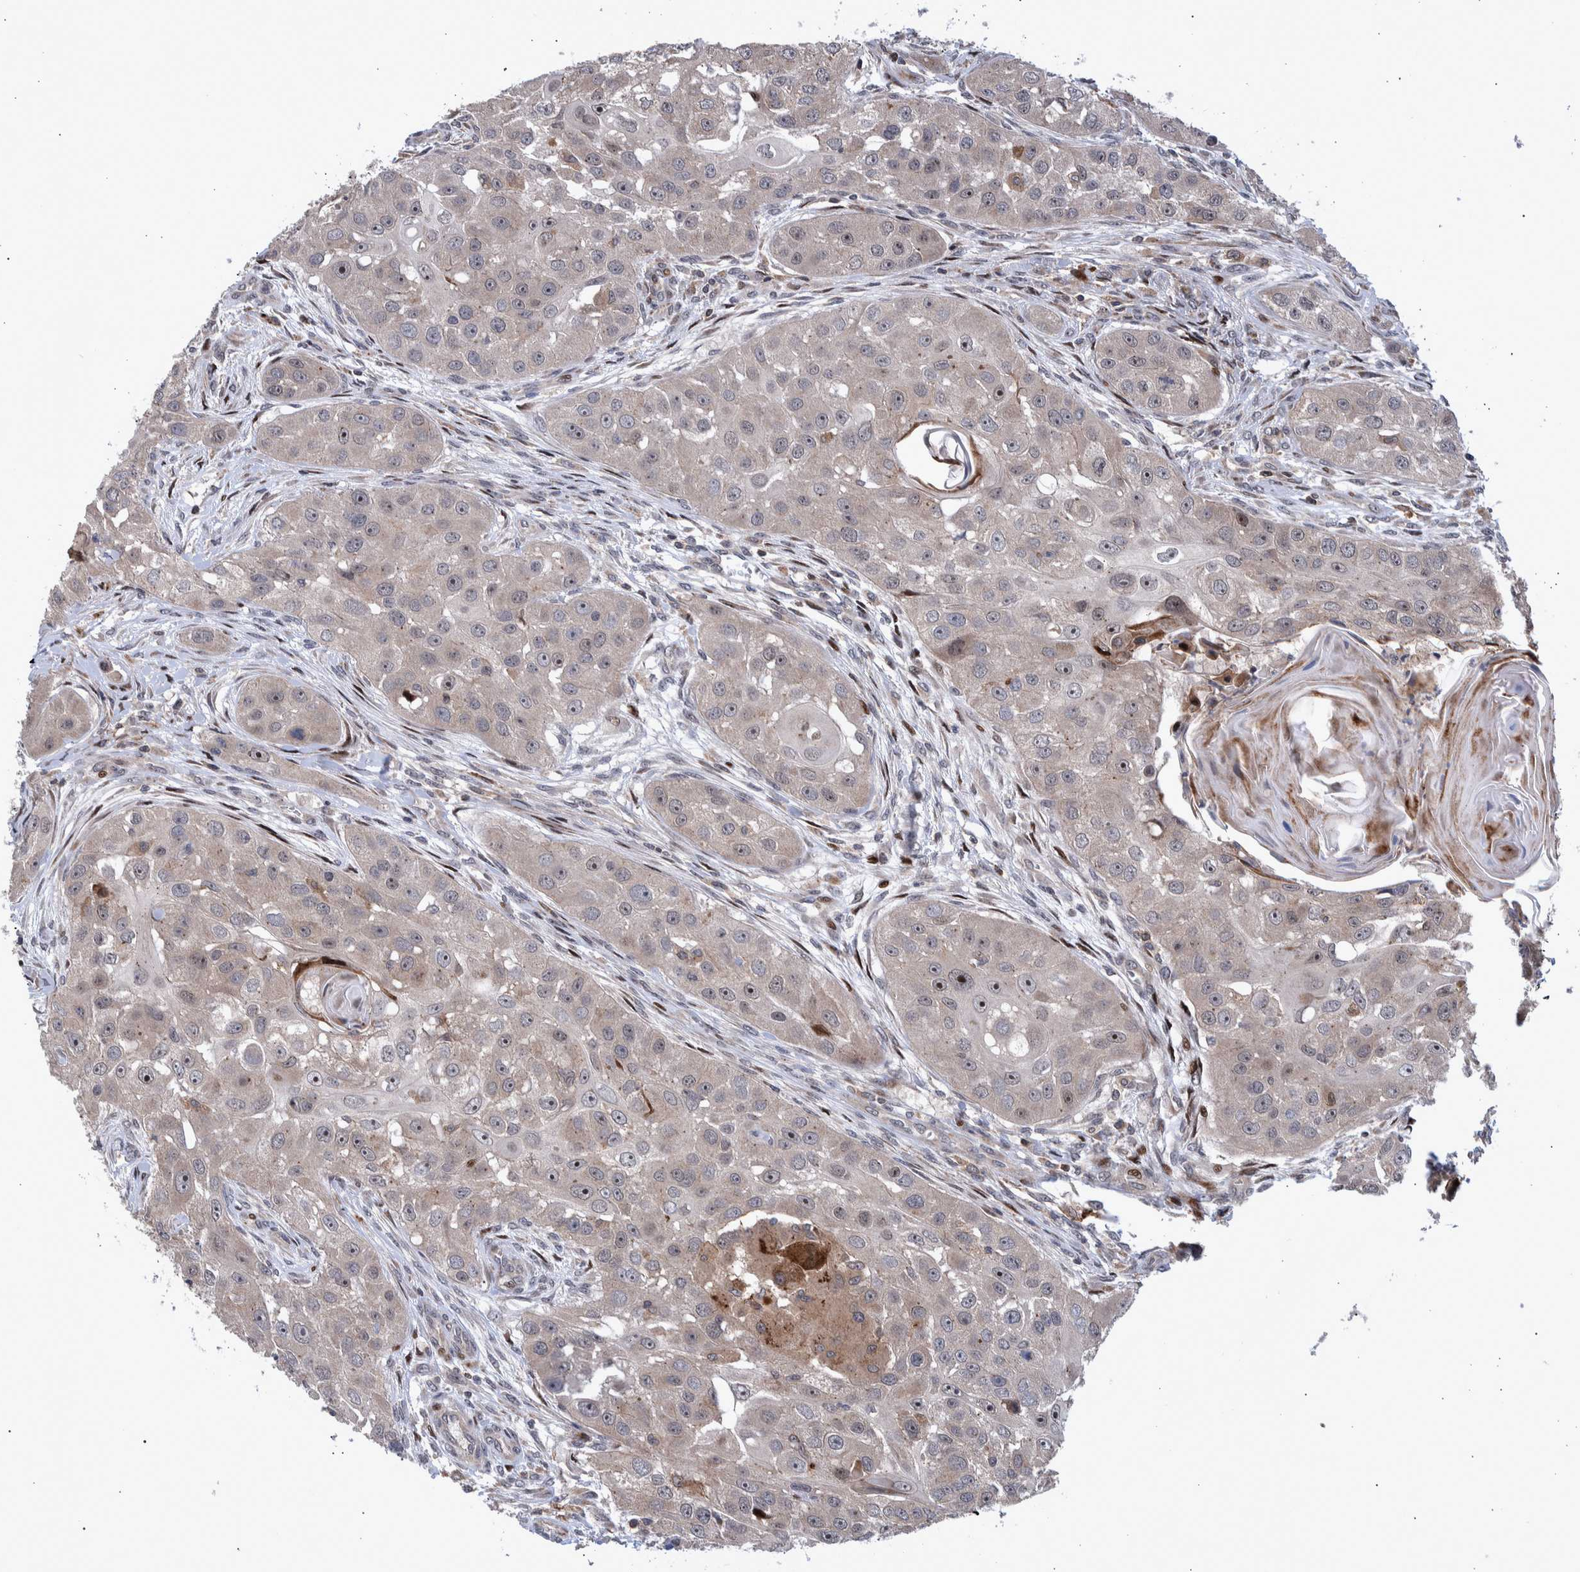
{"staining": {"intensity": "weak", "quantity": "<25%", "location": "cytoplasmic/membranous"}, "tissue": "head and neck cancer", "cell_type": "Tumor cells", "image_type": "cancer", "snomed": [{"axis": "morphology", "description": "Normal tissue, NOS"}, {"axis": "morphology", "description": "Squamous cell carcinoma, NOS"}, {"axis": "topography", "description": "Skeletal muscle"}, {"axis": "topography", "description": "Head-Neck"}], "caption": "Immunohistochemistry (IHC) of human head and neck cancer (squamous cell carcinoma) exhibits no positivity in tumor cells.", "gene": "SHISA6", "patient": {"sex": "male", "age": 51}}